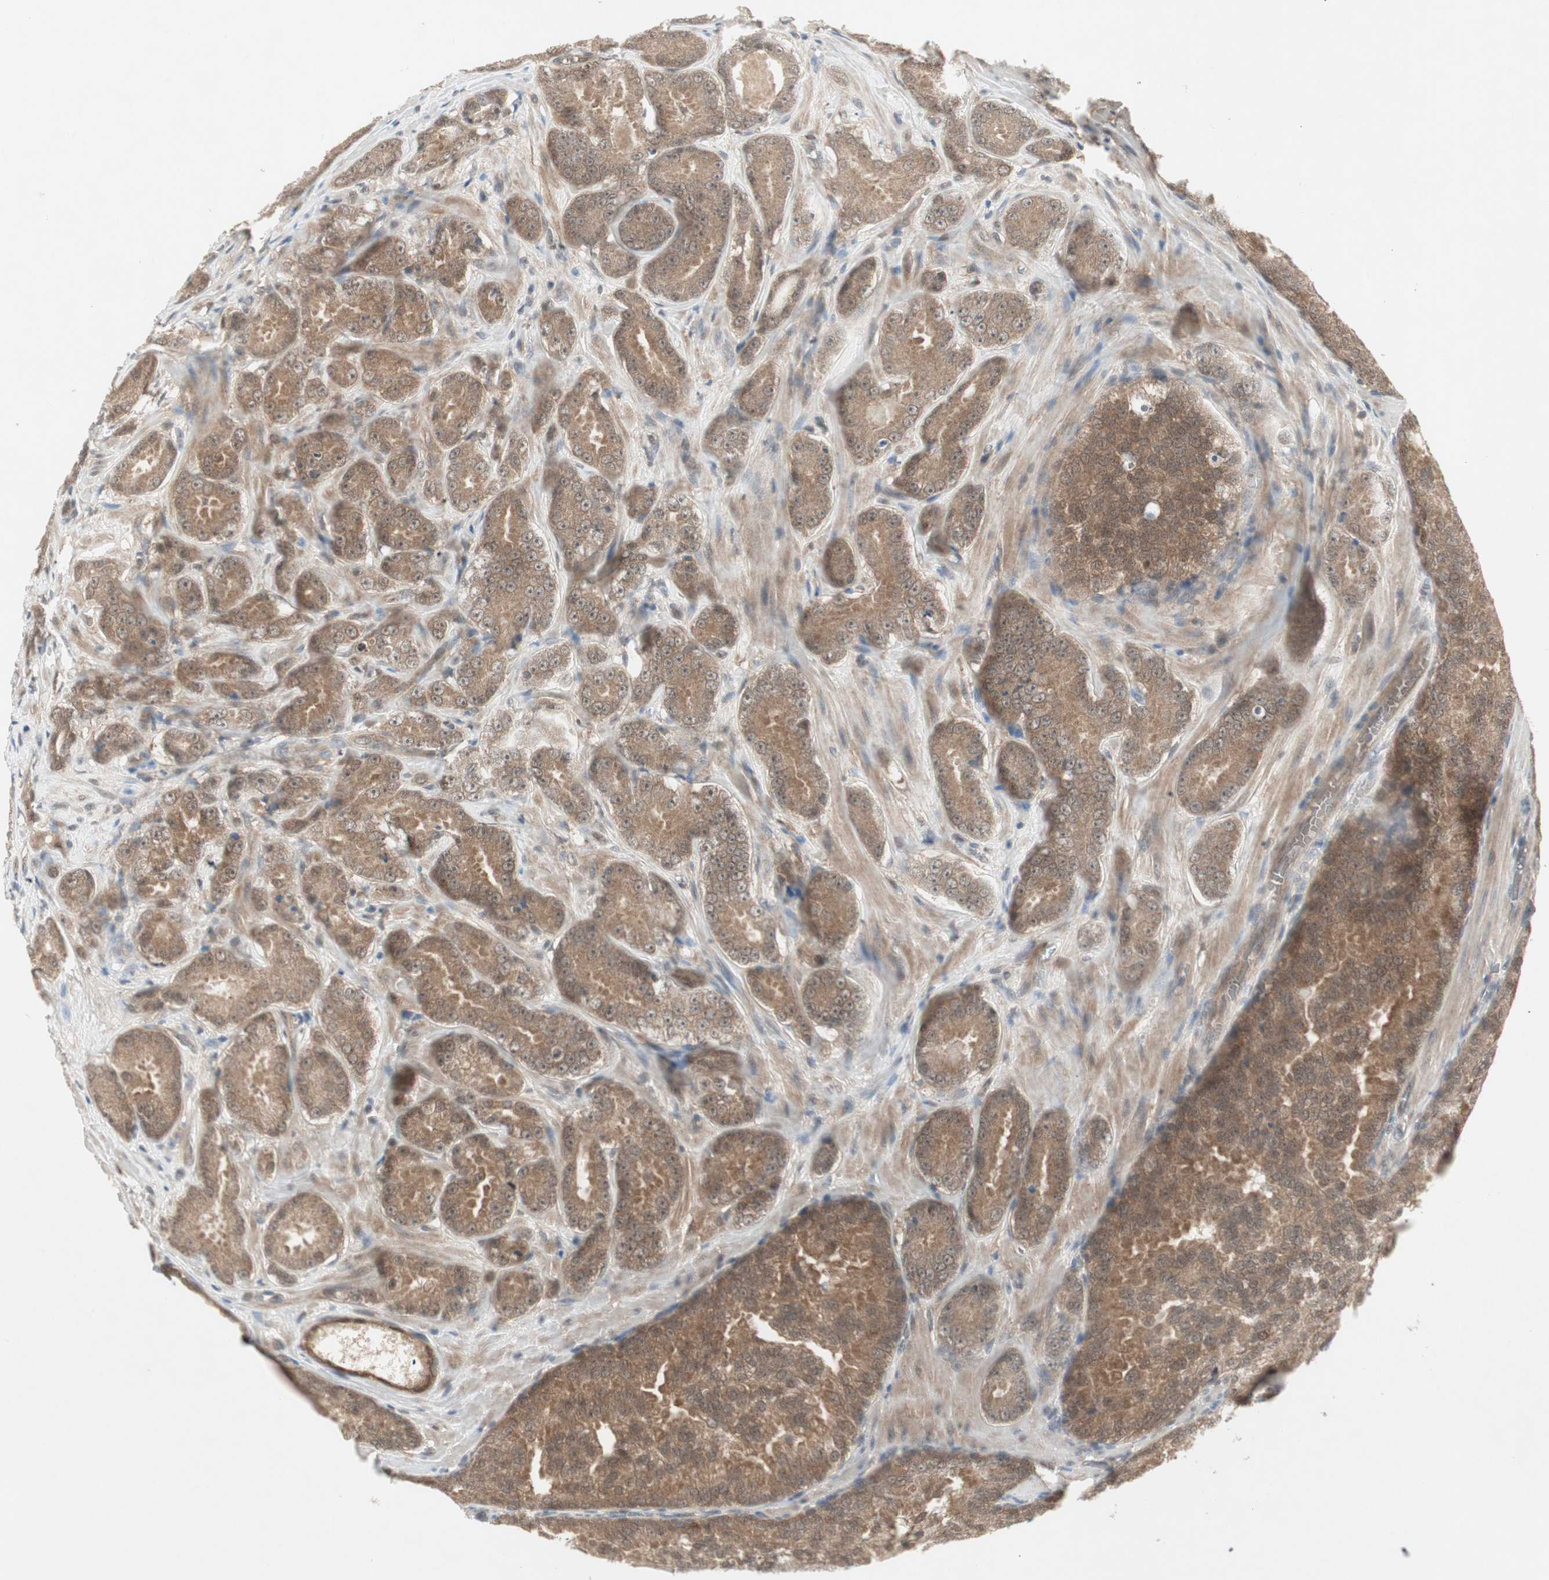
{"staining": {"intensity": "moderate", "quantity": ">75%", "location": "cytoplasmic/membranous"}, "tissue": "prostate cancer", "cell_type": "Tumor cells", "image_type": "cancer", "snomed": [{"axis": "morphology", "description": "Adenocarcinoma, High grade"}, {"axis": "topography", "description": "Prostate"}], "caption": "Tumor cells exhibit moderate cytoplasmic/membranous positivity in about >75% of cells in prostate cancer. The staining is performed using DAB (3,3'-diaminobenzidine) brown chromogen to label protein expression. The nuclei are counter-stained blue using hematoxylin.", "gene": "PTPA", "patient": {"sex": "male", "age": 64}}